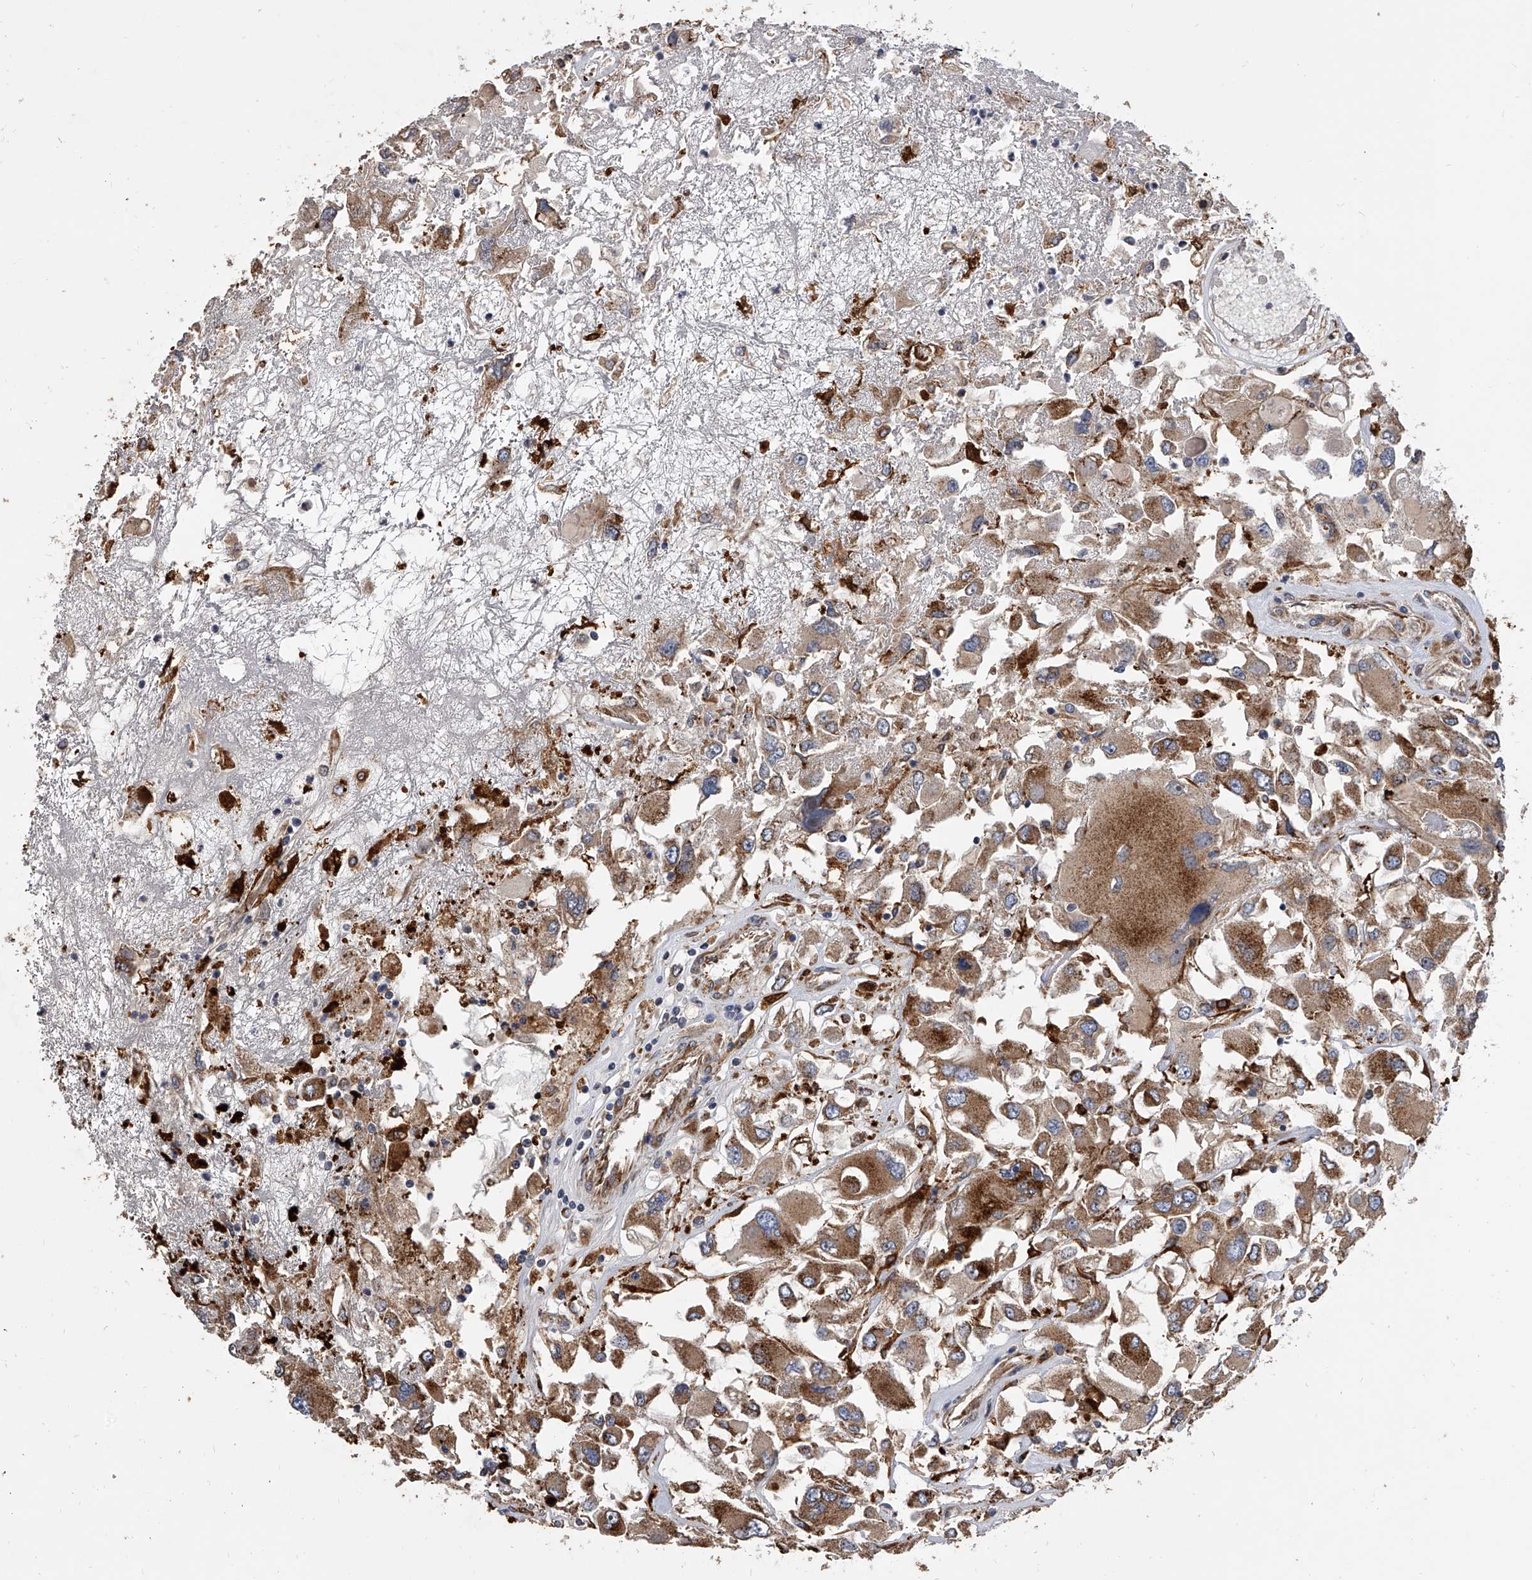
{"staining": {"intensity": "moderate", "quantity": ">75%", "location": "cytoplasmic/membranous"}, "tissue": "renal cancer", "cell_type": "Tumor cells", "image_type": "cancer", "snomed": [{"axis": "morphology", "description": "Adenocarcinoma, NOS"}, {"axis": "topography", "description": "Kidney"}], "caption": "Renal cancer tissue exhibits moderate cytoplasmic/membranous staining in about >75% of tumor cells, visualized by immunohistochemistry.", "gene": "EXOC4", "patient": {"sex": "female", "age": 52}}